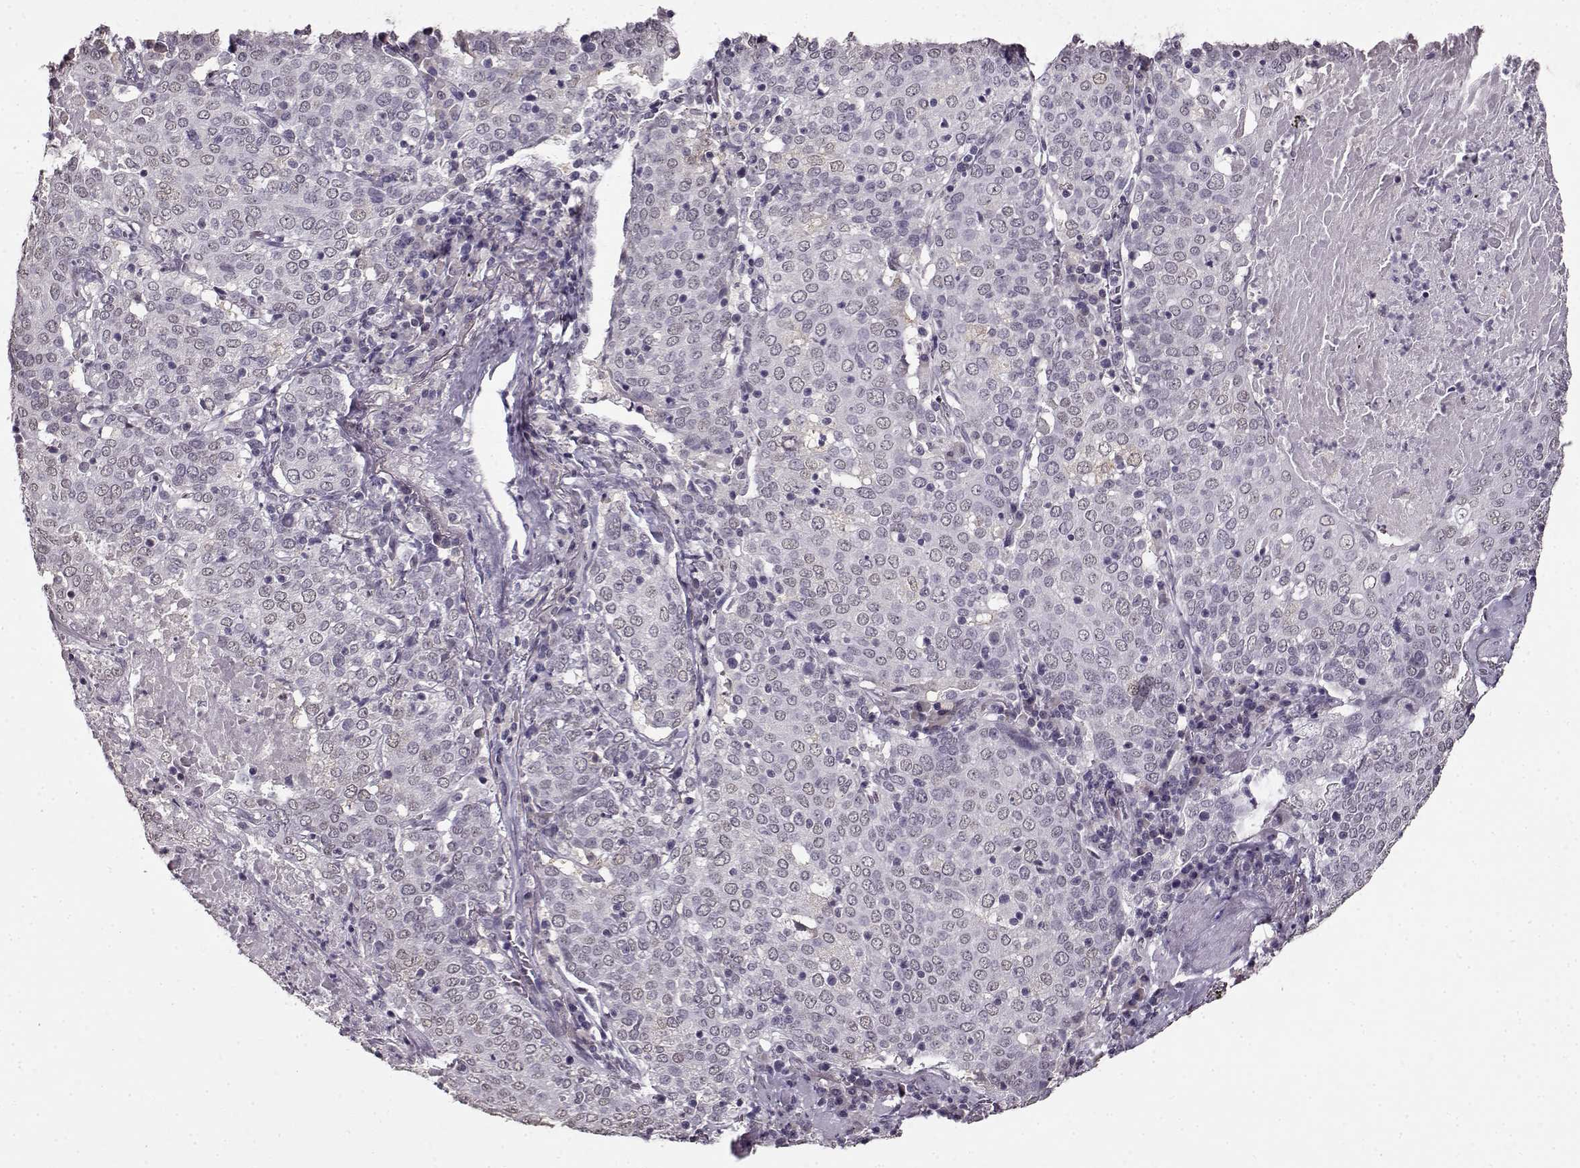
{"staining": {"intensity": "weak", "quantity": "<25%", "location": "nuclear"}, "tissue": "lung cancer", "cell_type": "Tumor cells", "image_type": "cancer", "snomed": [{"axis": "morphology", "description": "Squamous cell carcinoma, NOS"}, {"axis": "topography", "description": "Lung"}], "caption": "DAB immunohistochemical staining of lung cancer exhibits no significant staining in tumor cells.", "gene": "RP1L1", "patient": {"sex": "male", "age": 82}}